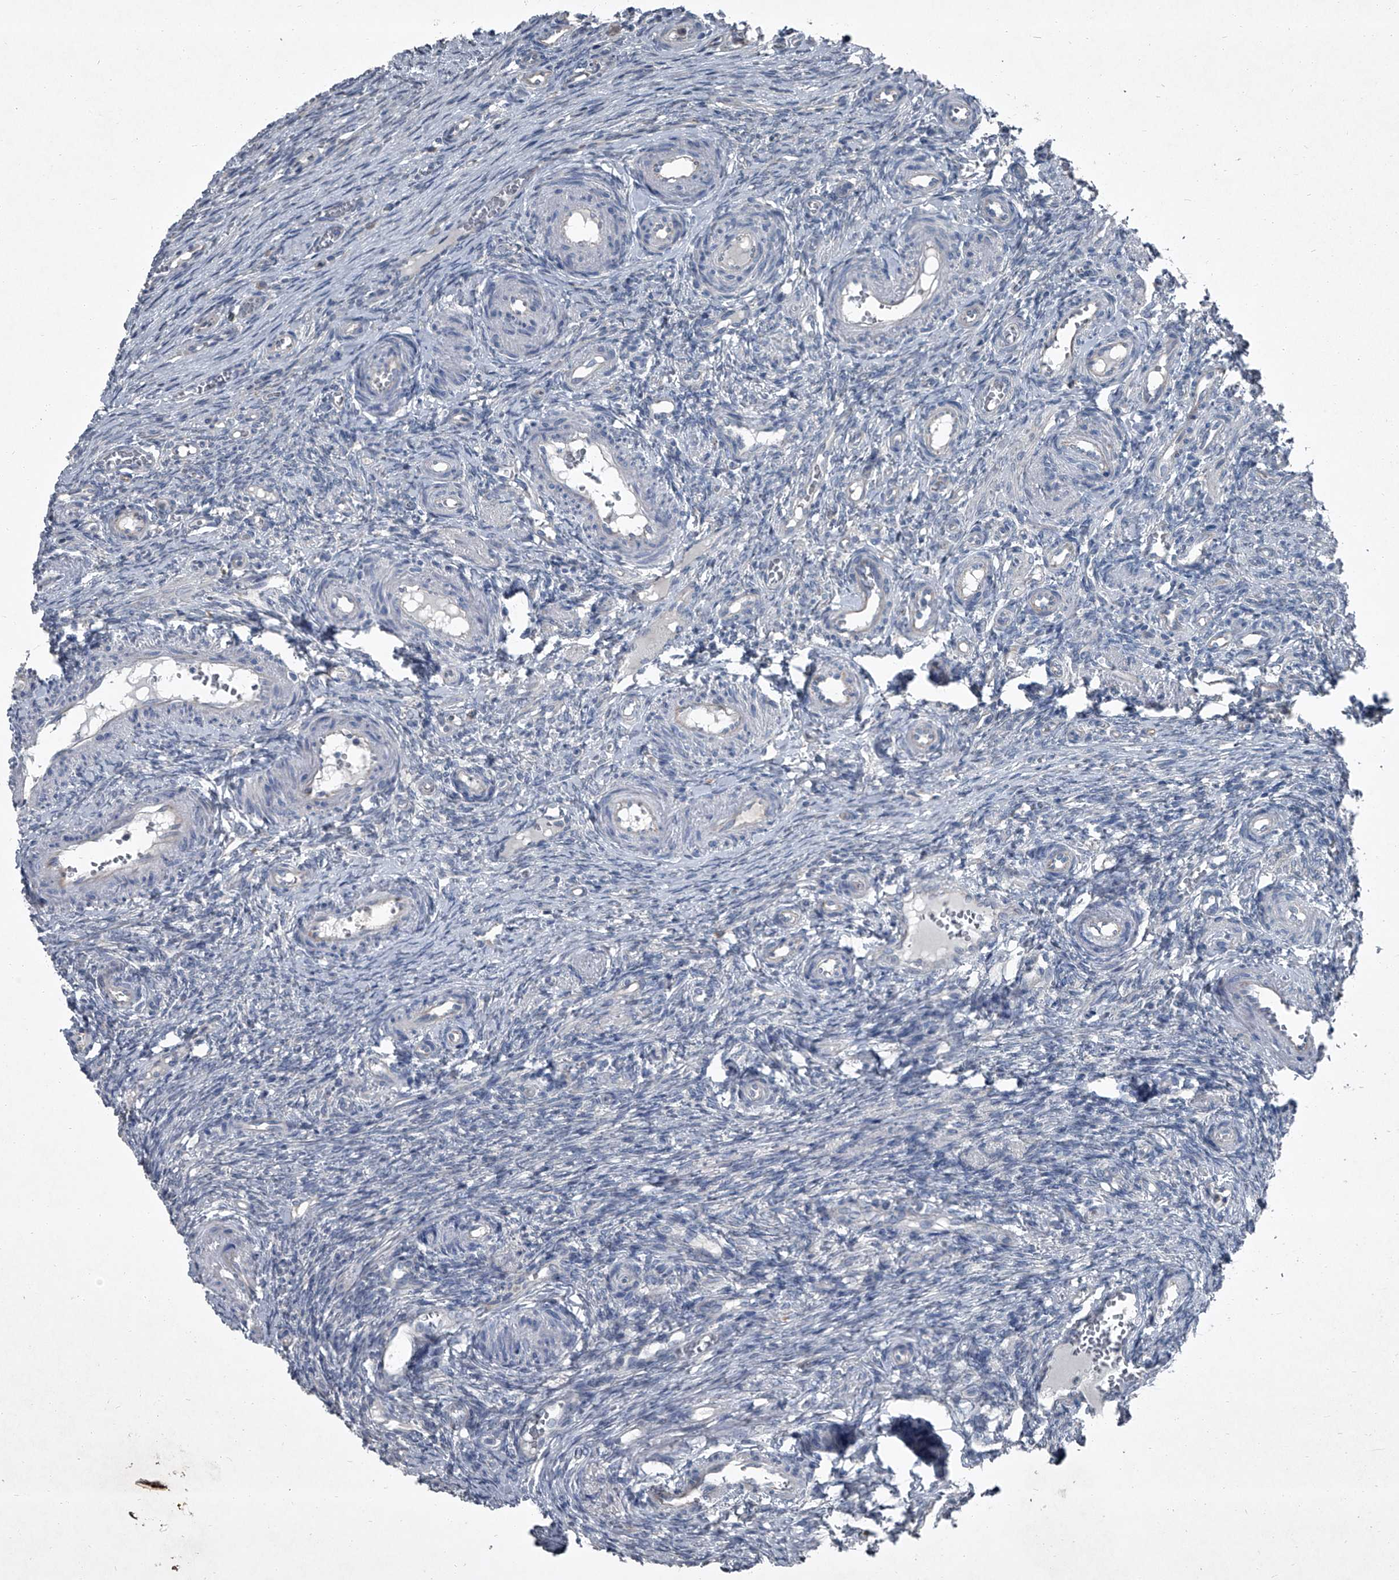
{"staining": {"intensity": "negative", "quantity": "none", "location": "none"}, "tissue": "ovary", "cell_type": "Ovarian stroma cells", "image_type": "normal", "snomed": [{"axis": "morphology", "description": "Adenocarcinoma, NOS"}, {"axis": "topography", "description": "Endometrium"}], "caption": "This is an immunohistochemistry (IHC) histopathology image of benign human ovary. There is no expression in ovarian stroma cells.", "gene": "HEPHL1", "patient": {"sex": "female", "age": 32}}